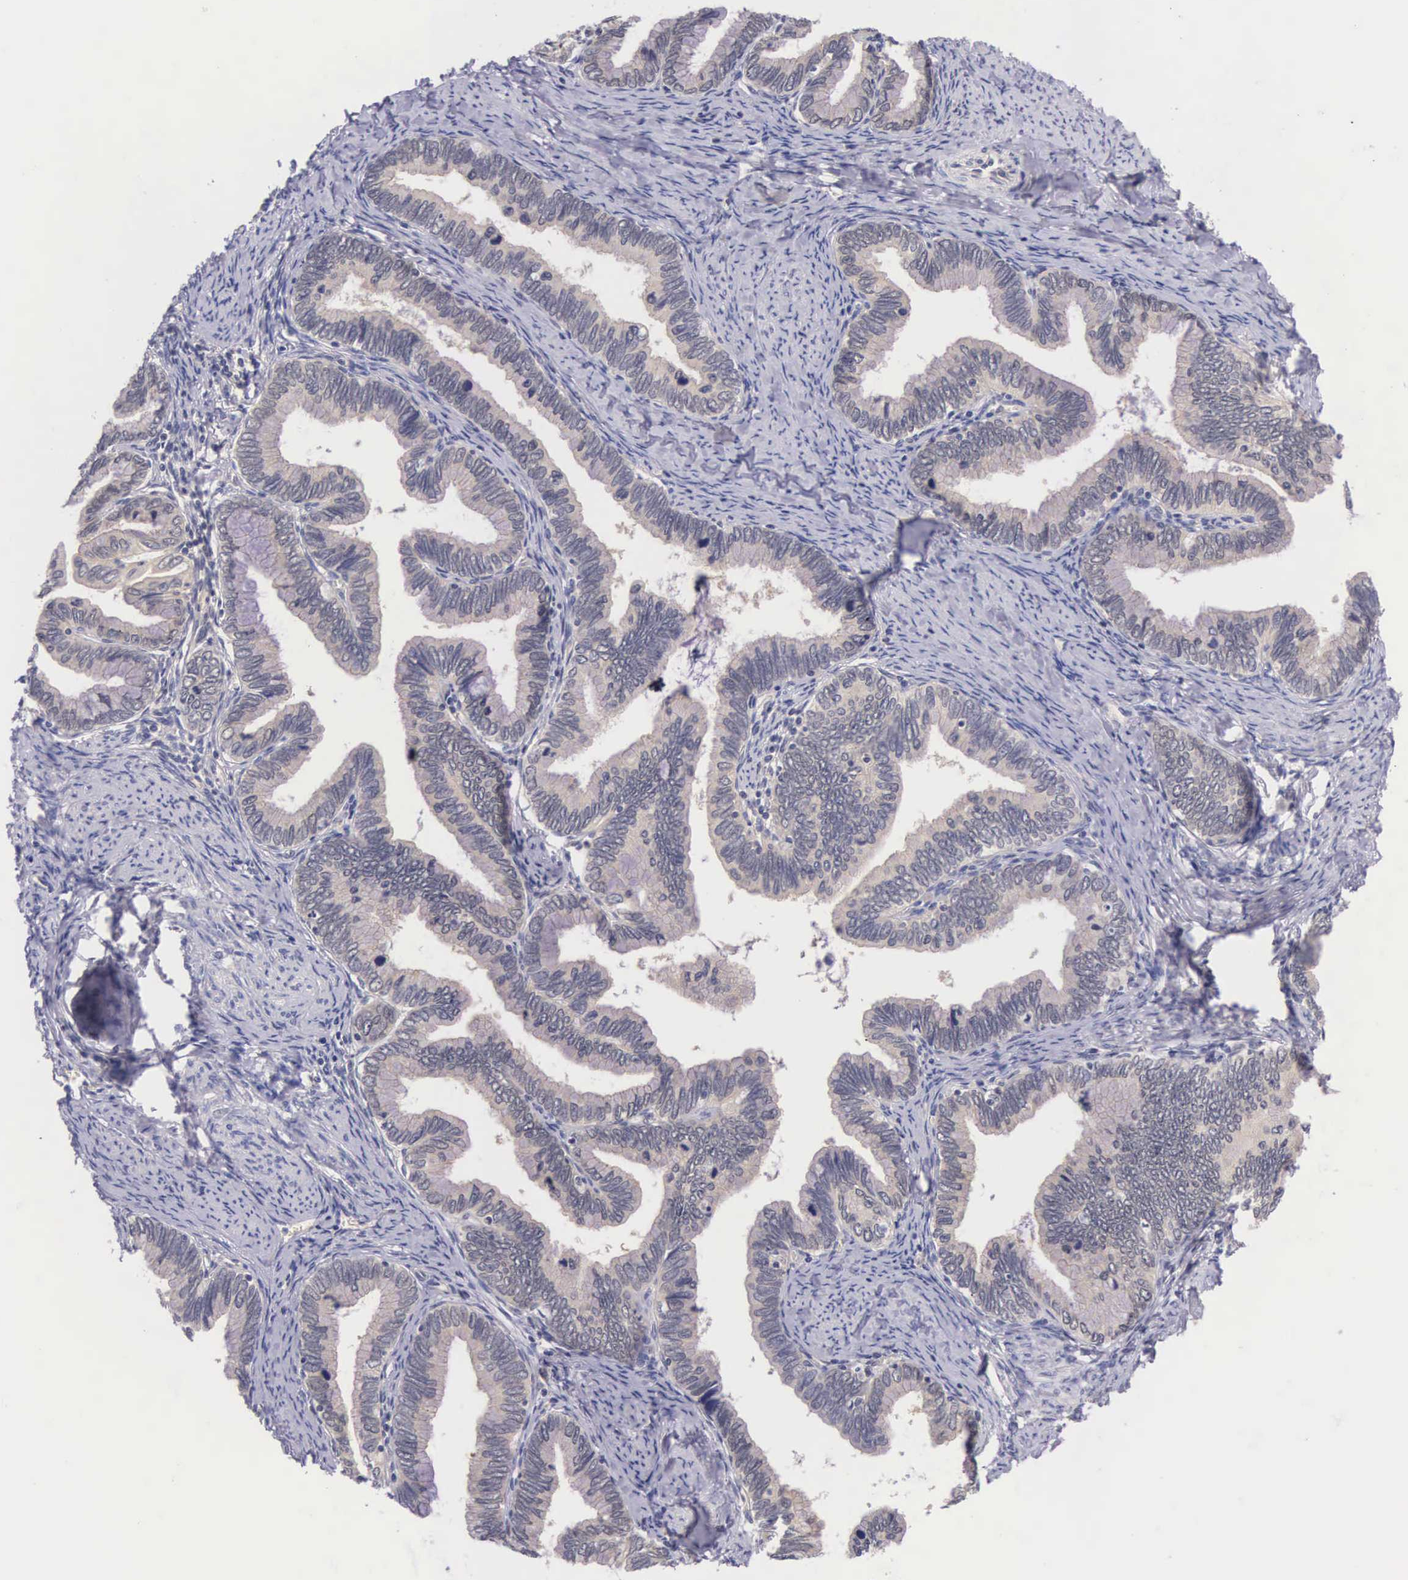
{"staining": {"intensity": "weak", "quantity": "25%-75%", "location": "cytoplasmic/membranous"}, "tissue": "cervical cancer", "cell_type": "Tumor cells", "image_type": "cancer", "snomed": [{"axis": "morphology", "description": "Adenocarcinoma, NOS"}, {"axis": "topography", "description": "Cervix"}], "caption": "Cervical cancer stained for a protein (brown) demonstrates weak cytoplasmic/membranous positive staining in about 25%-75% of tumor cells.", "gene": "IGBP1", "patient": {"sex": "female", "age": 49}}